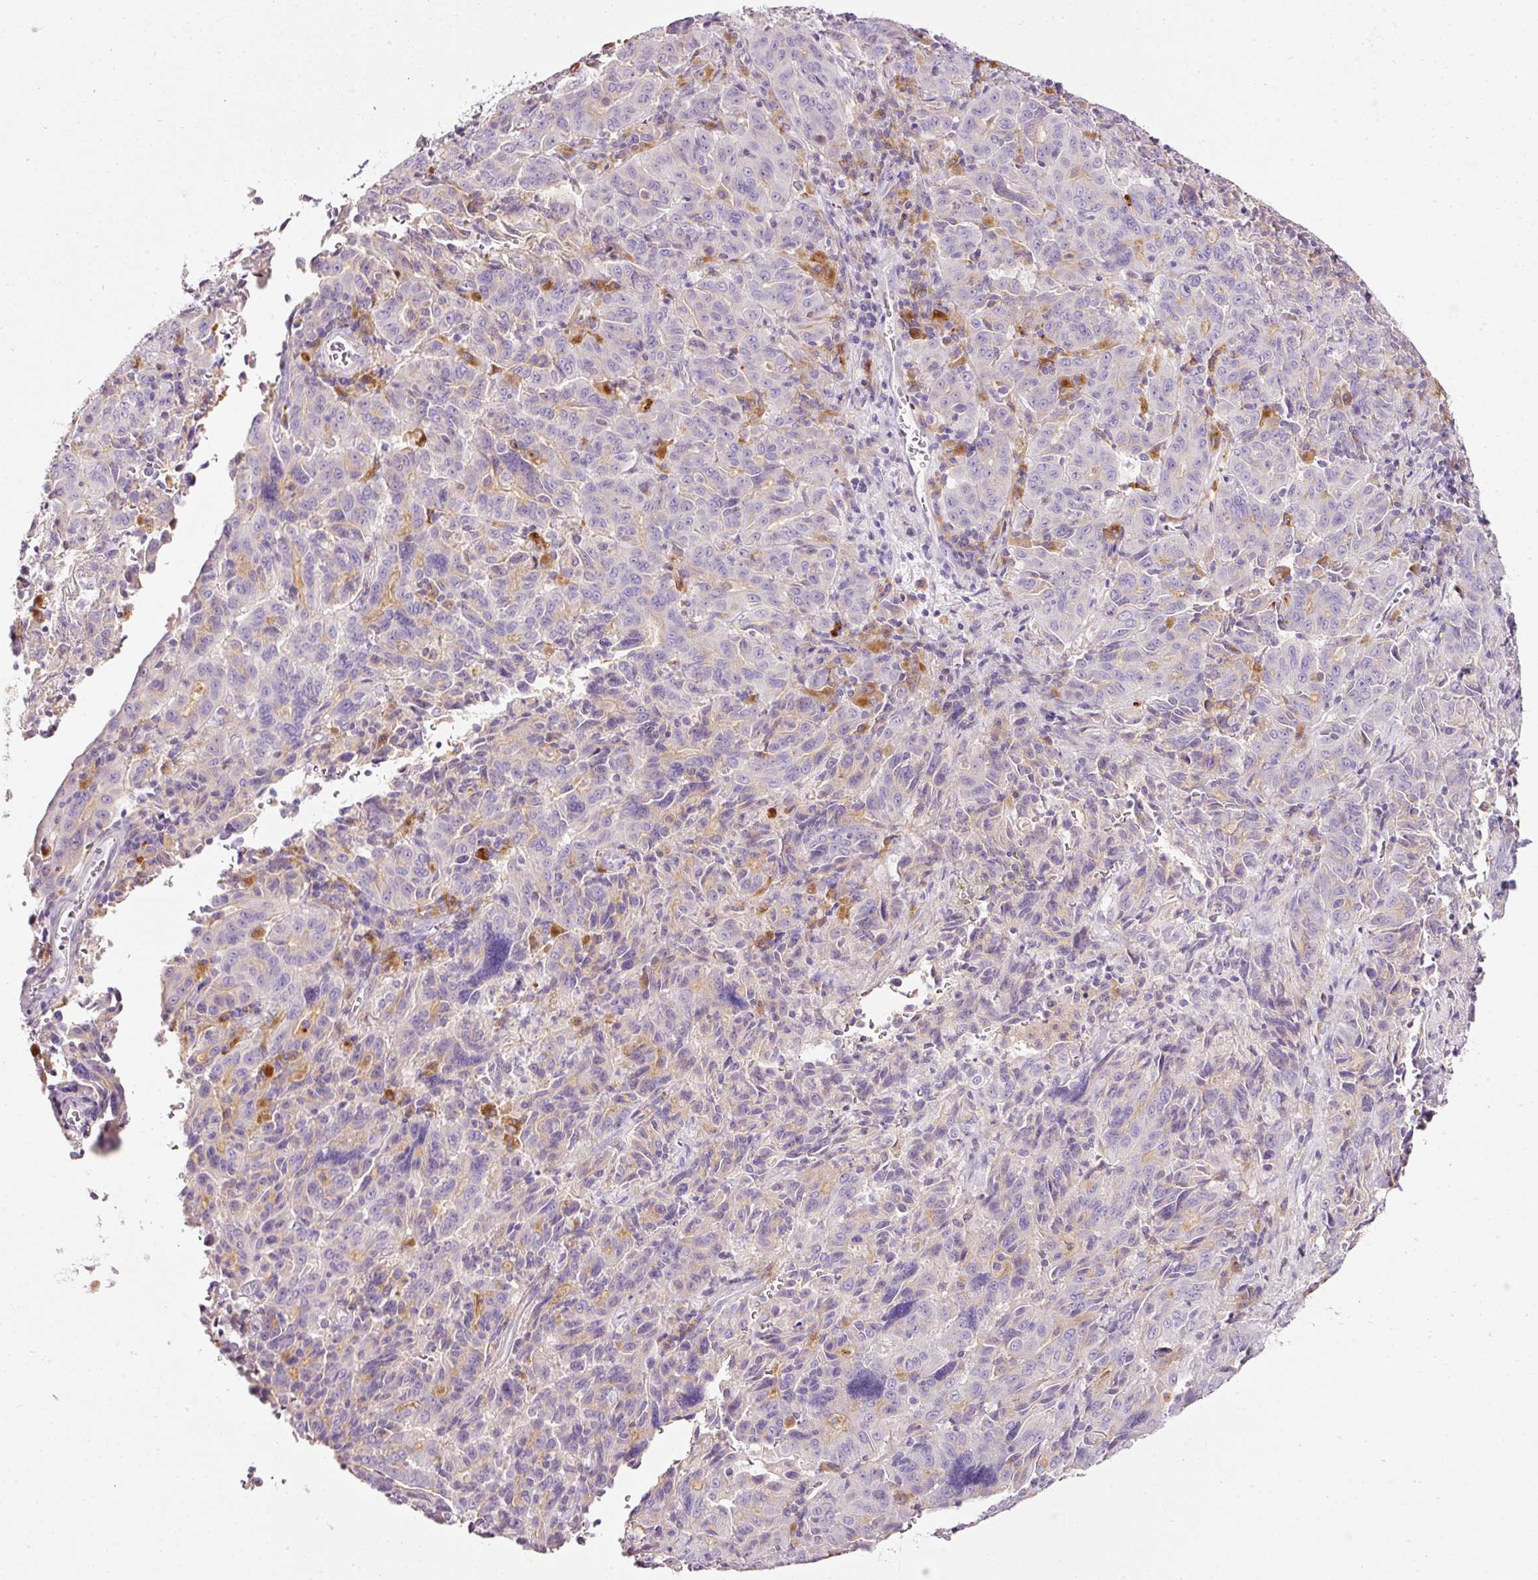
{"staining": {"intensity": "negative", "quantity": "none", "location": "none"}, "tissue": "pancreatic cancer", "cell_type": "Tumor cells", "image_type": "cancer", "snomed": [{"axis": "morphology", "description": "Adenocarcinoma, NOS"}, {"axis": "topography", "description": "Pancreas"}], "caption": "Immunohistochemical staining of adenocarcinoma (pancreatic) exhibits no significant expression in tumor cells. (Immunohistochemistry, brightfield microscopy, high magnification).", "gene": "CYB561A3", "patient": {"sex": "male", "age": 63}}